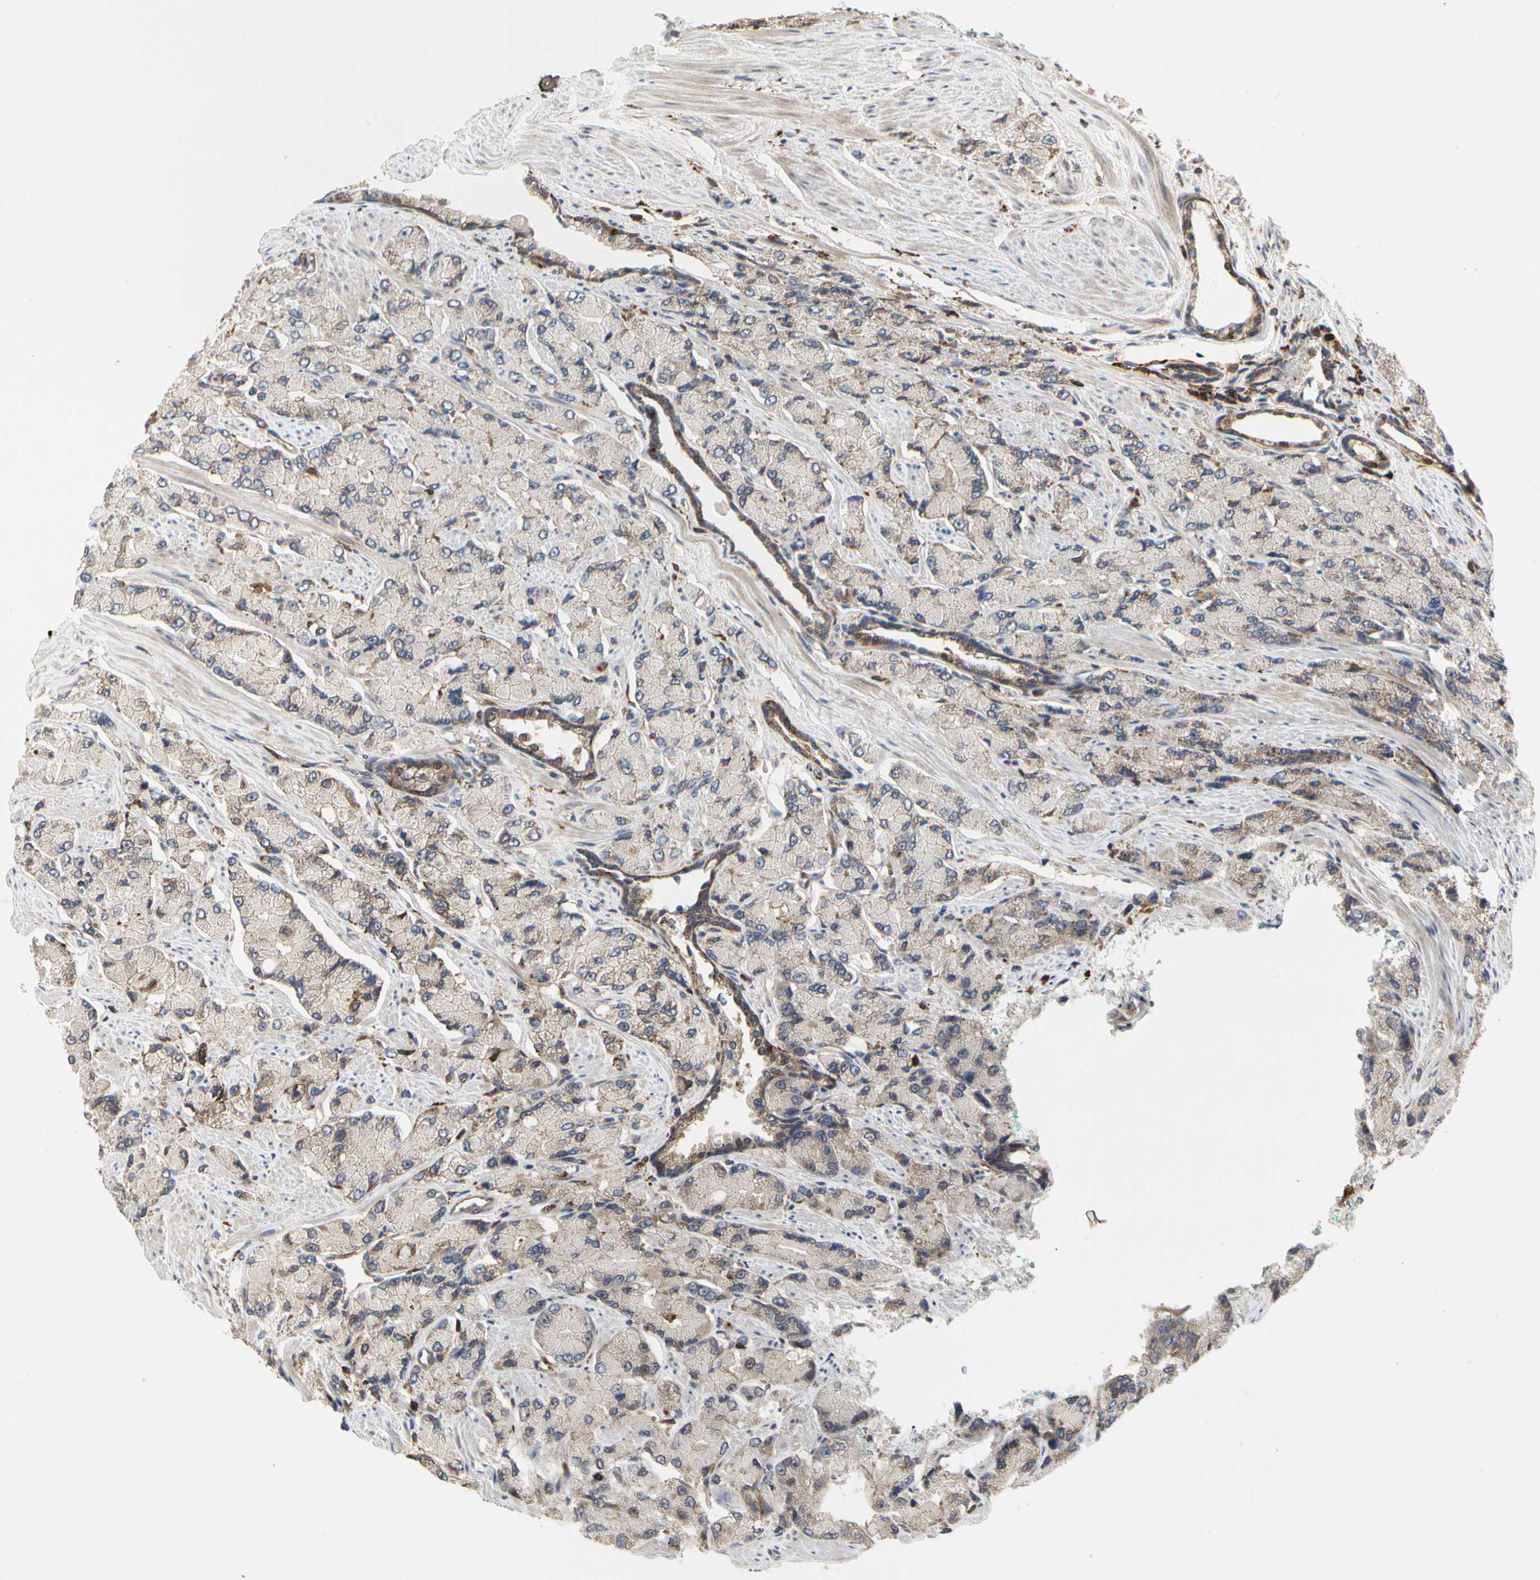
{"staining": {"intensity": "weak", "quantity": "<25%", "location": "cytoplasmic/membranous"}, "tissue": "prostate cancer", "cell_type": "Tumor cells", "image_type": "cancer", "snomed": [{"axis": "morphology", "description": "Adenocarcinoma, High grade"}, {"axis": "topography", "description": "Prostate"}], "caption": "An IHC image of prostate cancer is shown. There is no staining in tumor cells of prostate cancer.", "gene": "NAPG", "patient": {"sex": "male", "age": 58}}